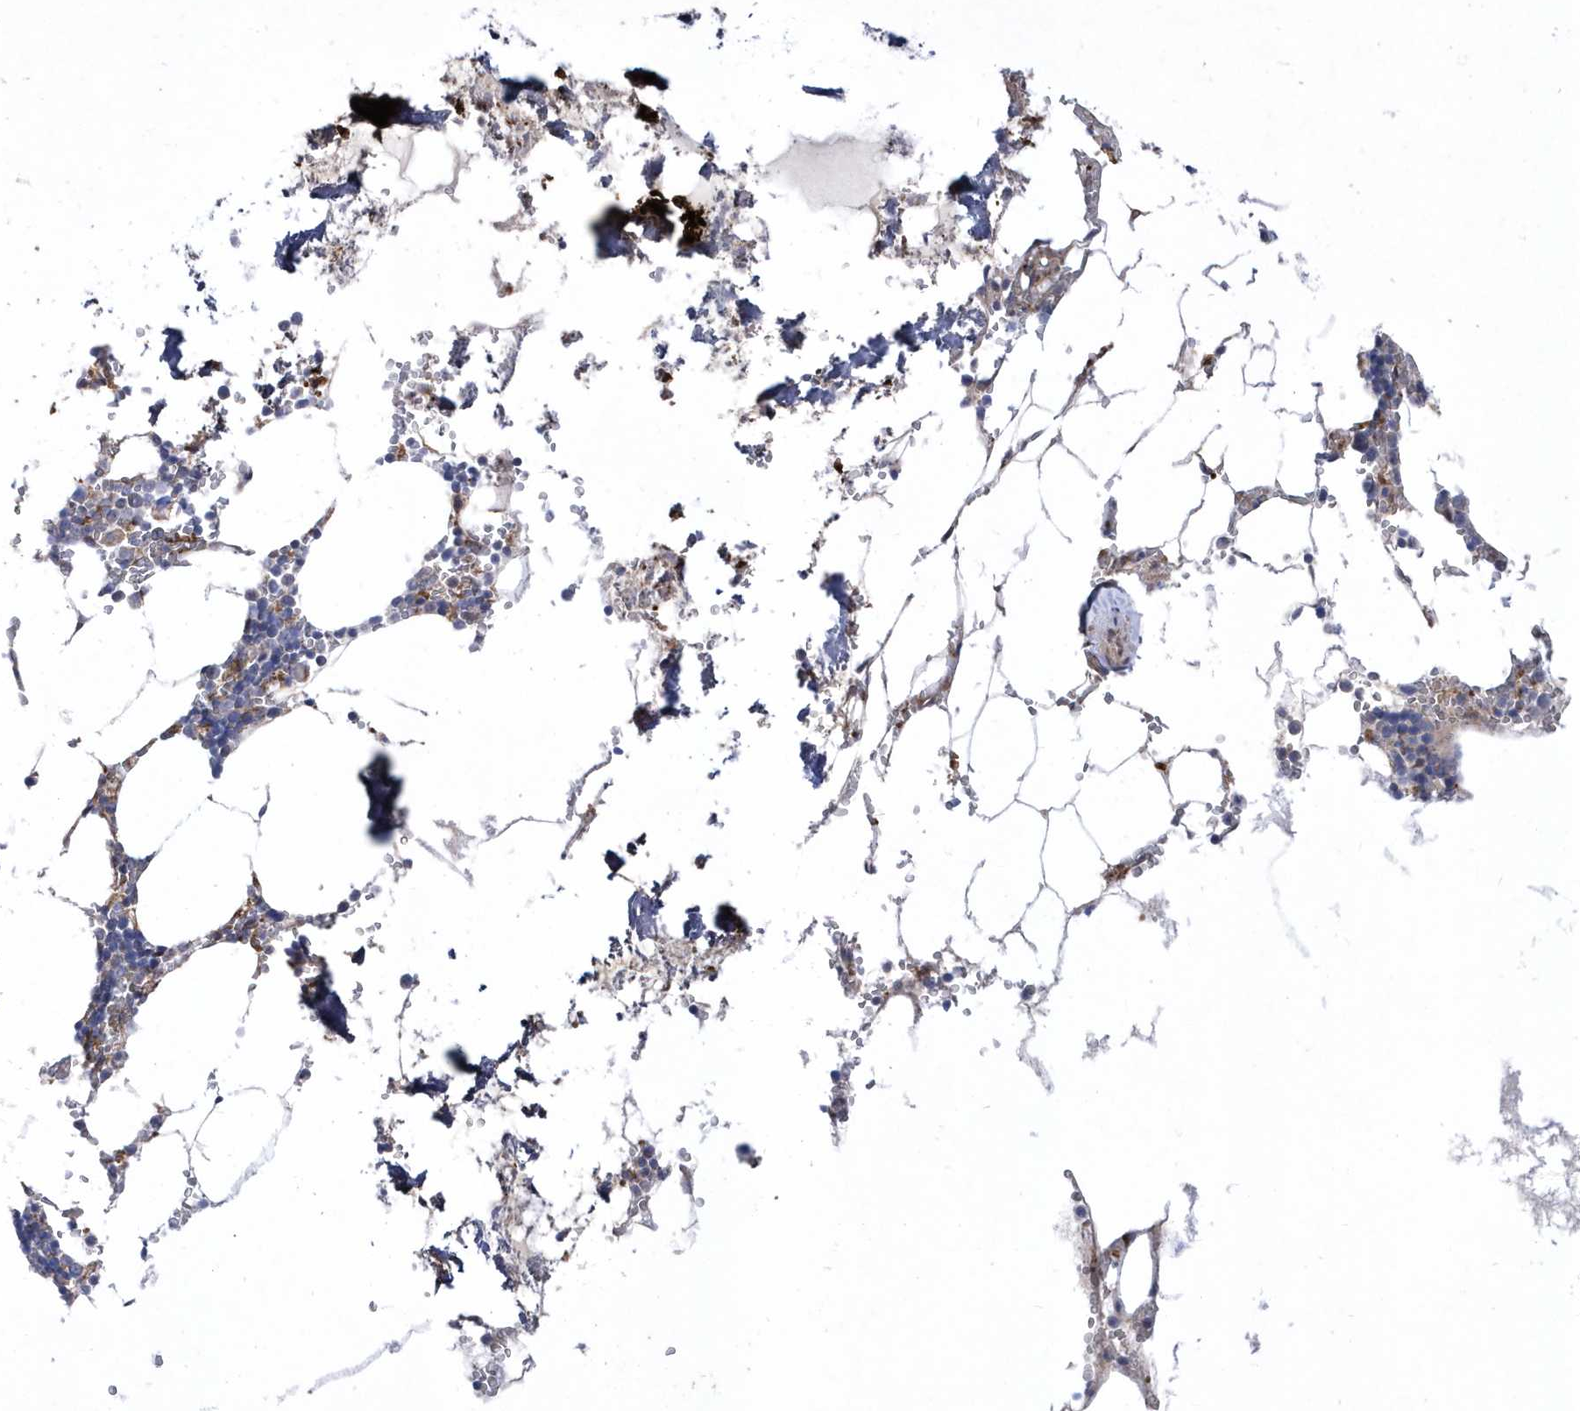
{"staining": {"intensity": "moderate", "quantity": "<25%", "location": "cytoplasmic/membranous"}, "tissue": "bone marrow", "cell_type": "Hematopoietic cells", "image_type": "normal", "snomed": [{"axis": "morphology", "description": "Normal tissue, NOS"}, {"axis": "topography", "description": "Bone marrow"}], "caption": "An image of human bone marrow stained for a protein displays moderate cytoplasmic/membranous brown staining in hematopoietic cells. Immunohistochemistry (ihc) stains the protein of interest in brown and the nuclei are stained blue.", "gene": "LONRF2", "patient": {"sex": "male", "age": 70}}